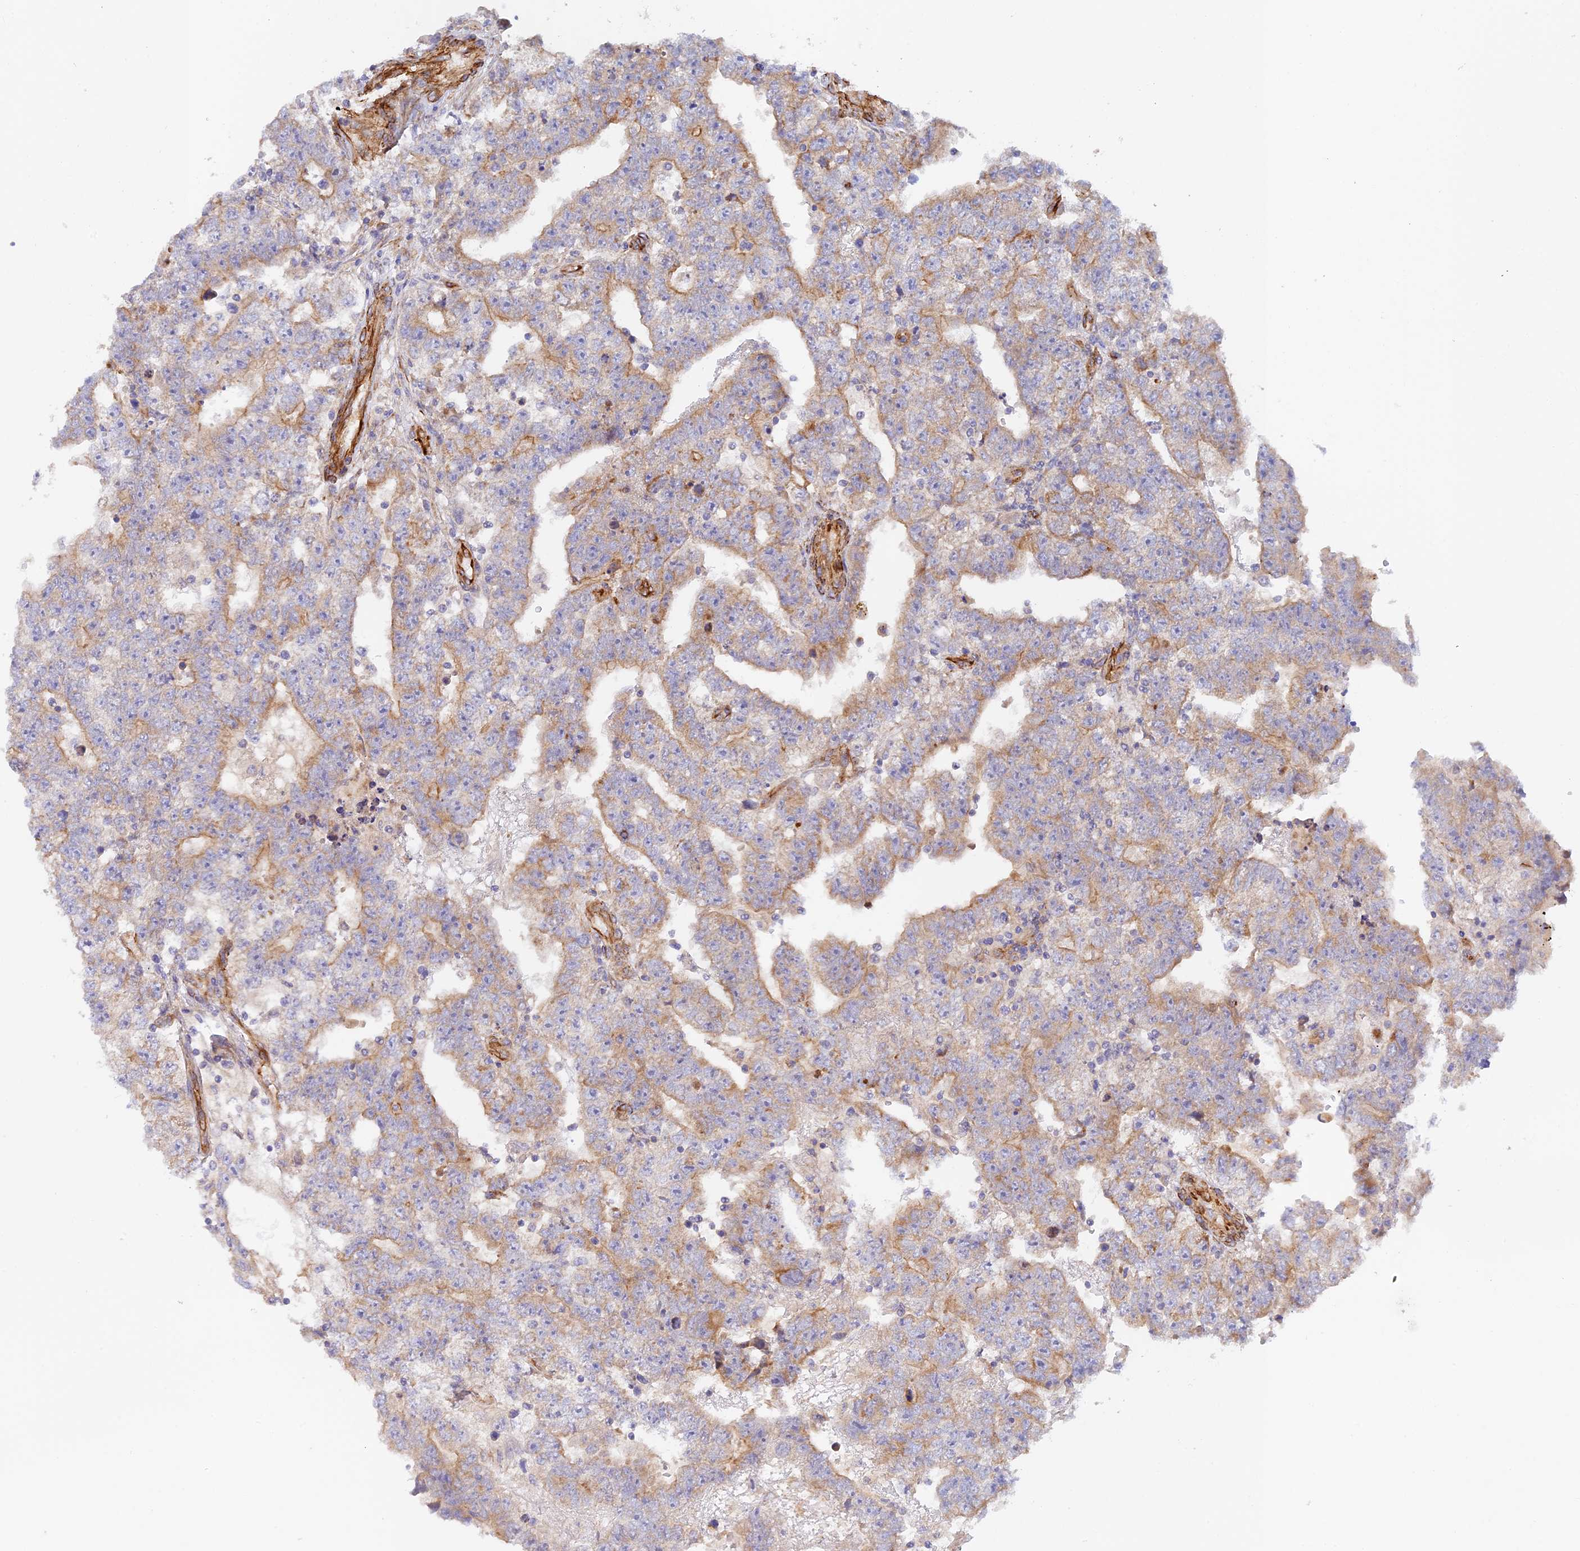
{"staining": {"intensity": "moderate", "quantity": "25%-75%", "location": "cytoplasmic/membranous"}, "tissue": "testis cancer", "cell_type": "Tumor cells", "image_type": "cancer", "snomed": [{"axis": "morphology", "description": "Carcinoma, Embryonal, NOS"}, {"axis": "topography", "description": "Testis"}], "caption": "This histopathology image shows IHC staining of testis embryonal carcinoma, with medium moderate cytoplasmic/membranous staining in about 25%-75% of tumor cells.", "gene": "MYO9A", "patient": {"sex": "male", "age": 25}}